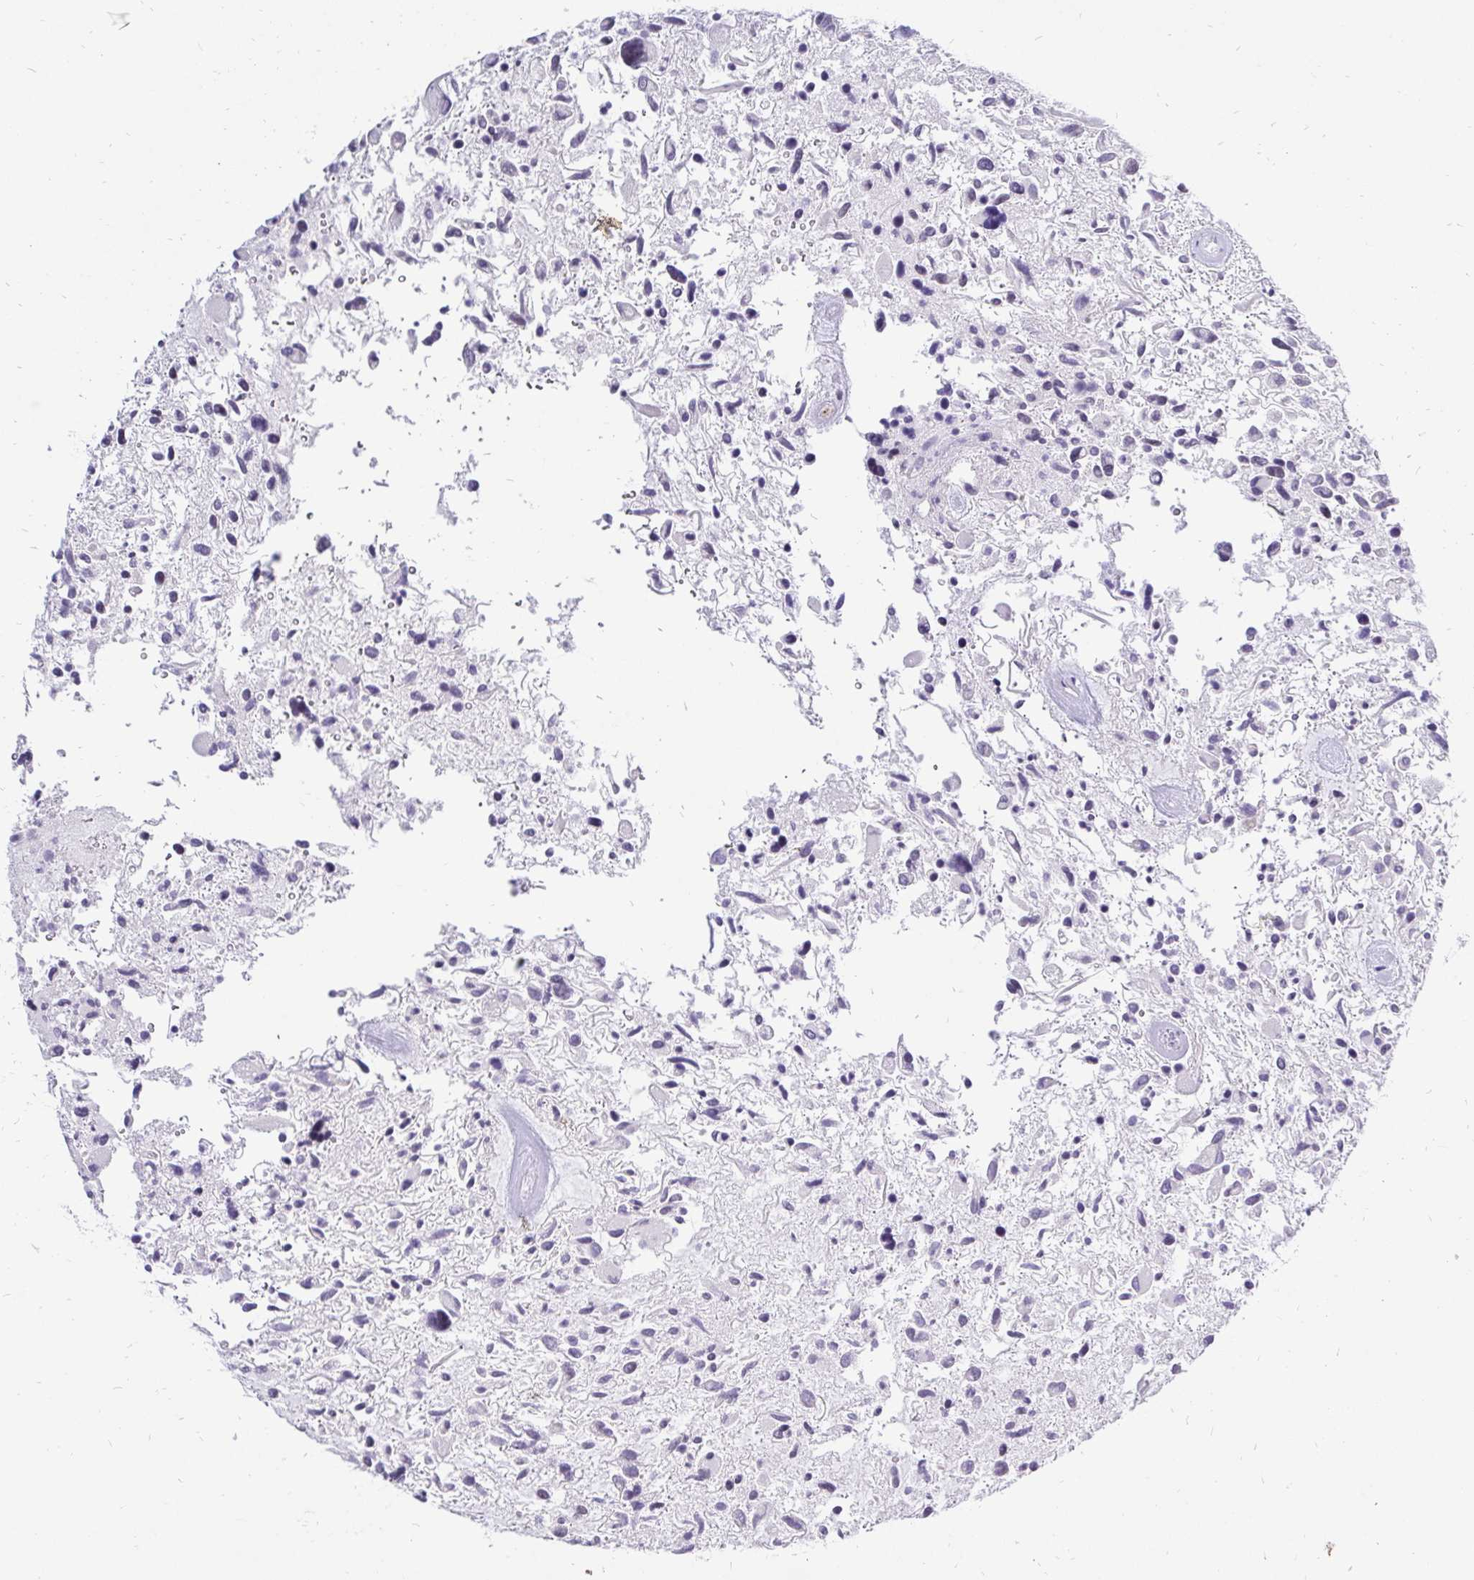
{"staining": {"intensity": "weak", "quantity": "<25%", "location": "nuclear"}, "tissue": "glioma", "cell_type": "Tumor cells", "image_type": "cancer", "snomed": [{"axis": "morphology", "description": "Glioma, malignant, High grade"}, {"axis": "topography", "description": "Brain"}], "caption": "High power microscopy photomicrograph of an immunohistochemistry (IHC) micrograph of glioma, revealing no significant positivity in tumor cells.", "gene": "ZNF860", "patient": {"sex": "female", "age": 11}}